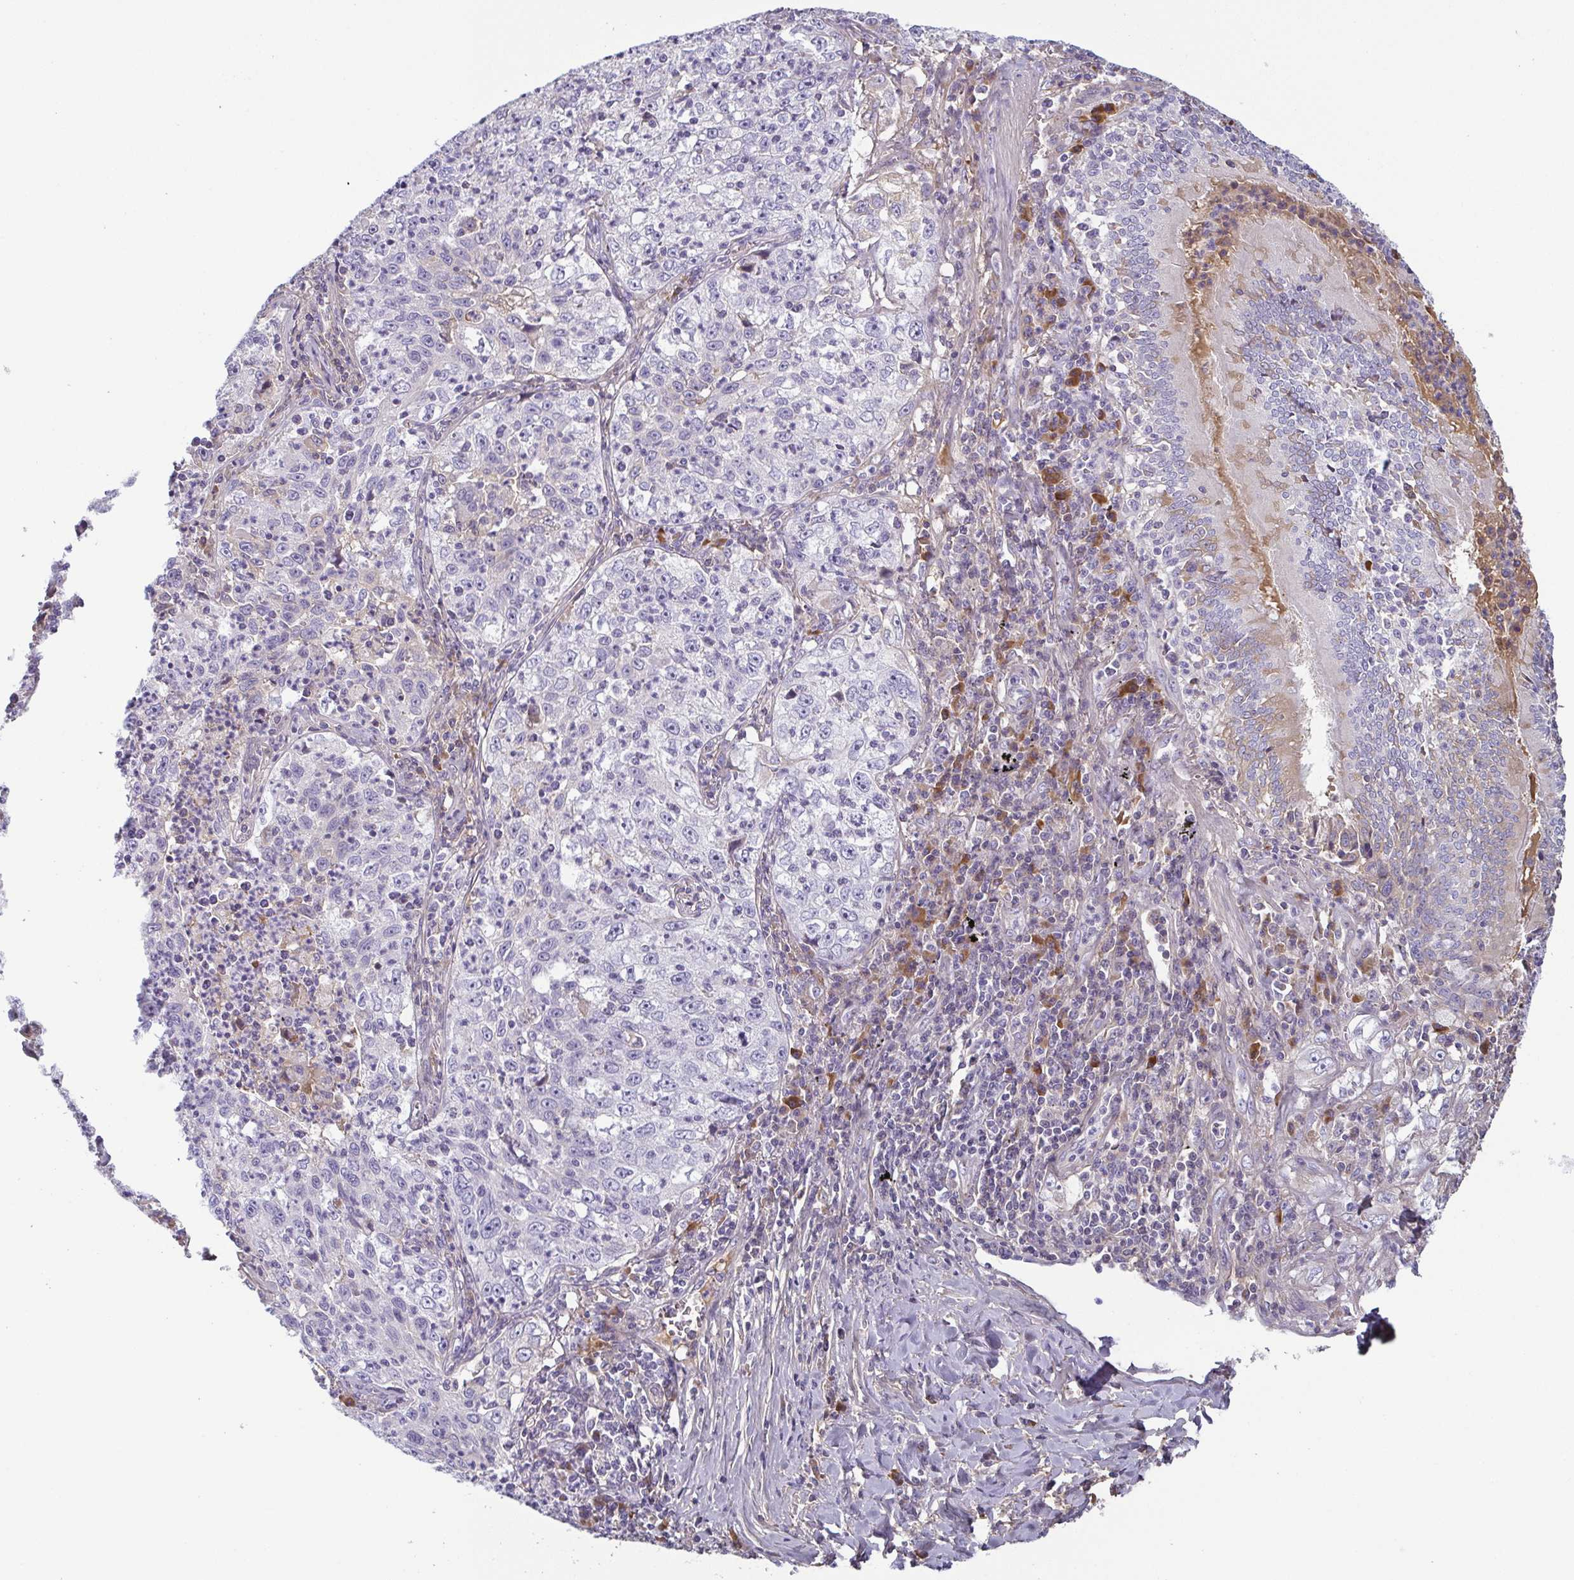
{"staining": {"intensity": "negative", "quantity": "none", "location": "none"}, "tissue": "lung cancer", "cell_type": "Tumor cells", "image_type": "cancer", "snomed": [{"axis": "morphology", "description": "Squamous cell carcinoma, NOS"}, {"axis": "topography", "description": "Lung"}], "caption": "There is no significant positivity in tumor cells of lung squamous cell carcinoma. (DAB immunohistochemistry (IHC) visualized using brightfield microscopy, high magnification).", "gene": "ECM1", "patient": {"sex": "male", "age": 71}}